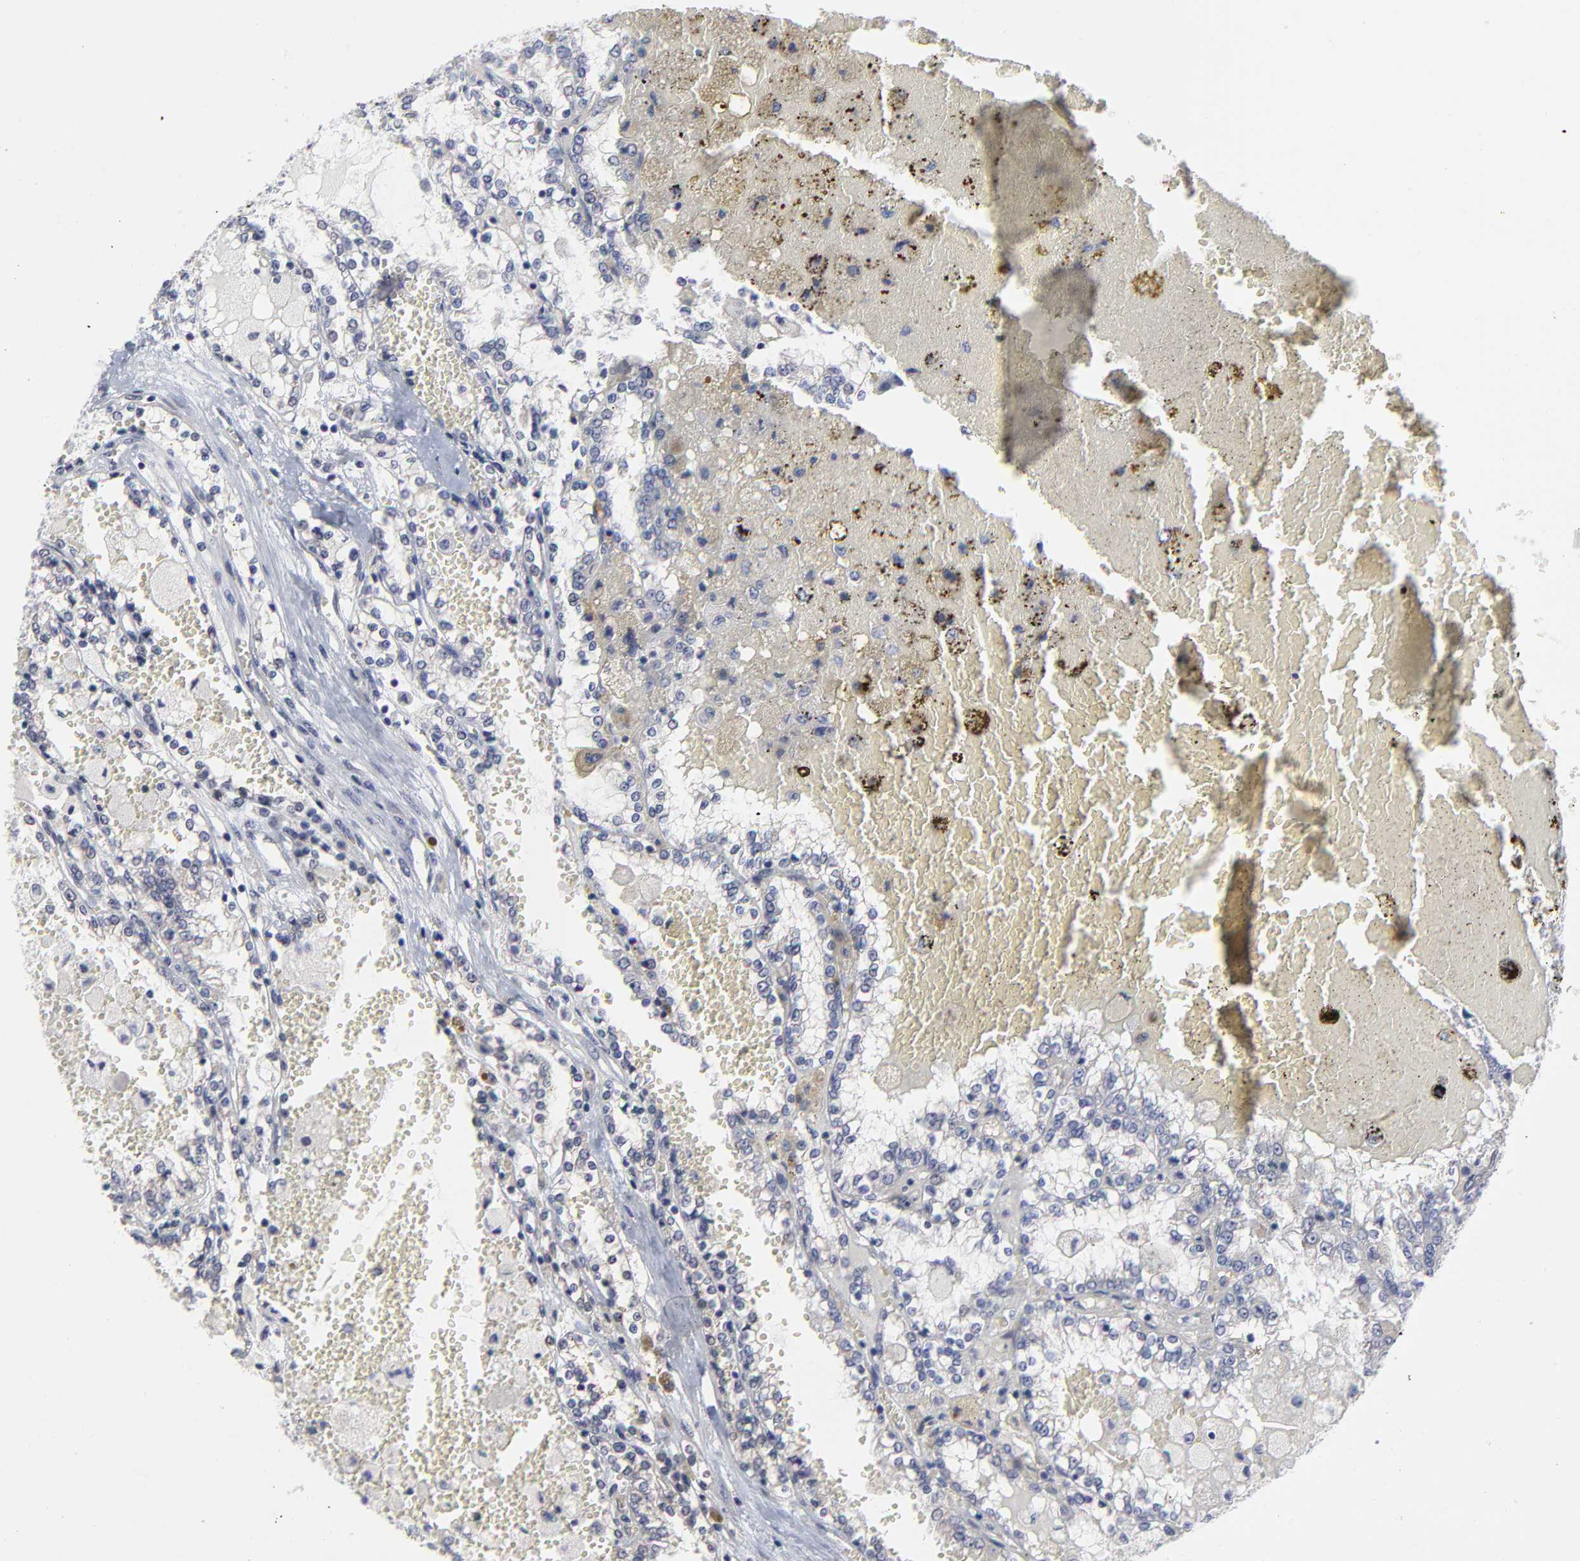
{"staining": {"intensity": "negative", "quantity": "none", "location": "none"}, "tissue": "renal cancer", "cell_type": "Tumor cells", "image_type": "cancer", "snomed": [{"axis": "morphology", "description": "Adenocarcinoma, NOS"}, {"axis": "topography", "description": "Kidney"}], "caption": "There is no significant expression in tumor cells of adenocarcinoma (renal).", "gene": "MAGEA10", "patient": {"sex": "female", "age": 56}}